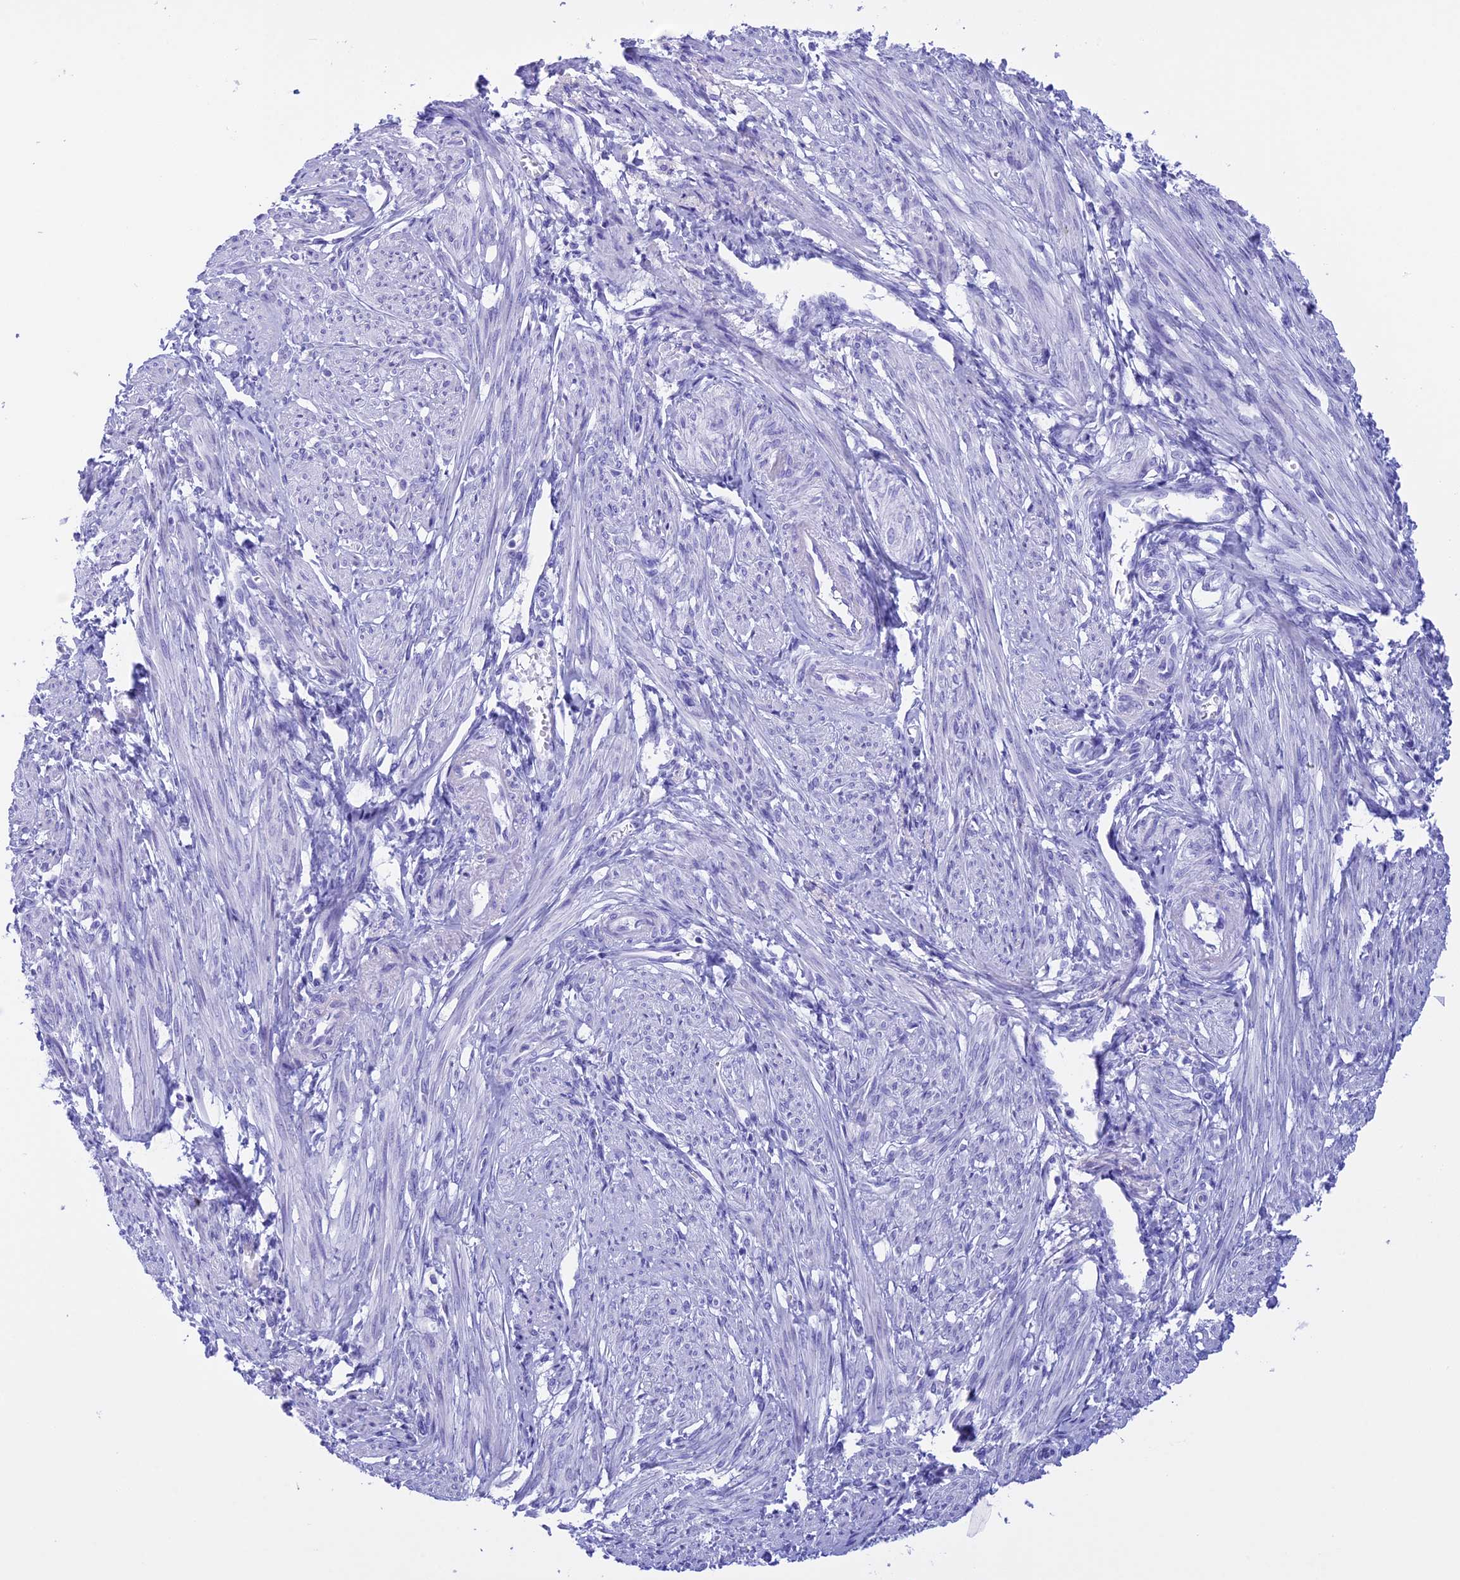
{"staining": {"intensity": "negative", "quantity": "none", "location": "none"}, "tissue": "smooth muscle", "cell_type": "Smooth muscle cells", "image_type": "normal", "snomed": [{"axis": "morphology", "description": "Normal tissue, NOS"}, {"axis": "topography", "description": "Smooth muscle"}], "caption": "Image shows no significant protein staining in smooth muscle cells of unremarkable smooth muscle.", "gene": "BRI3", "patient": {"sex": "female", "age": 39}}